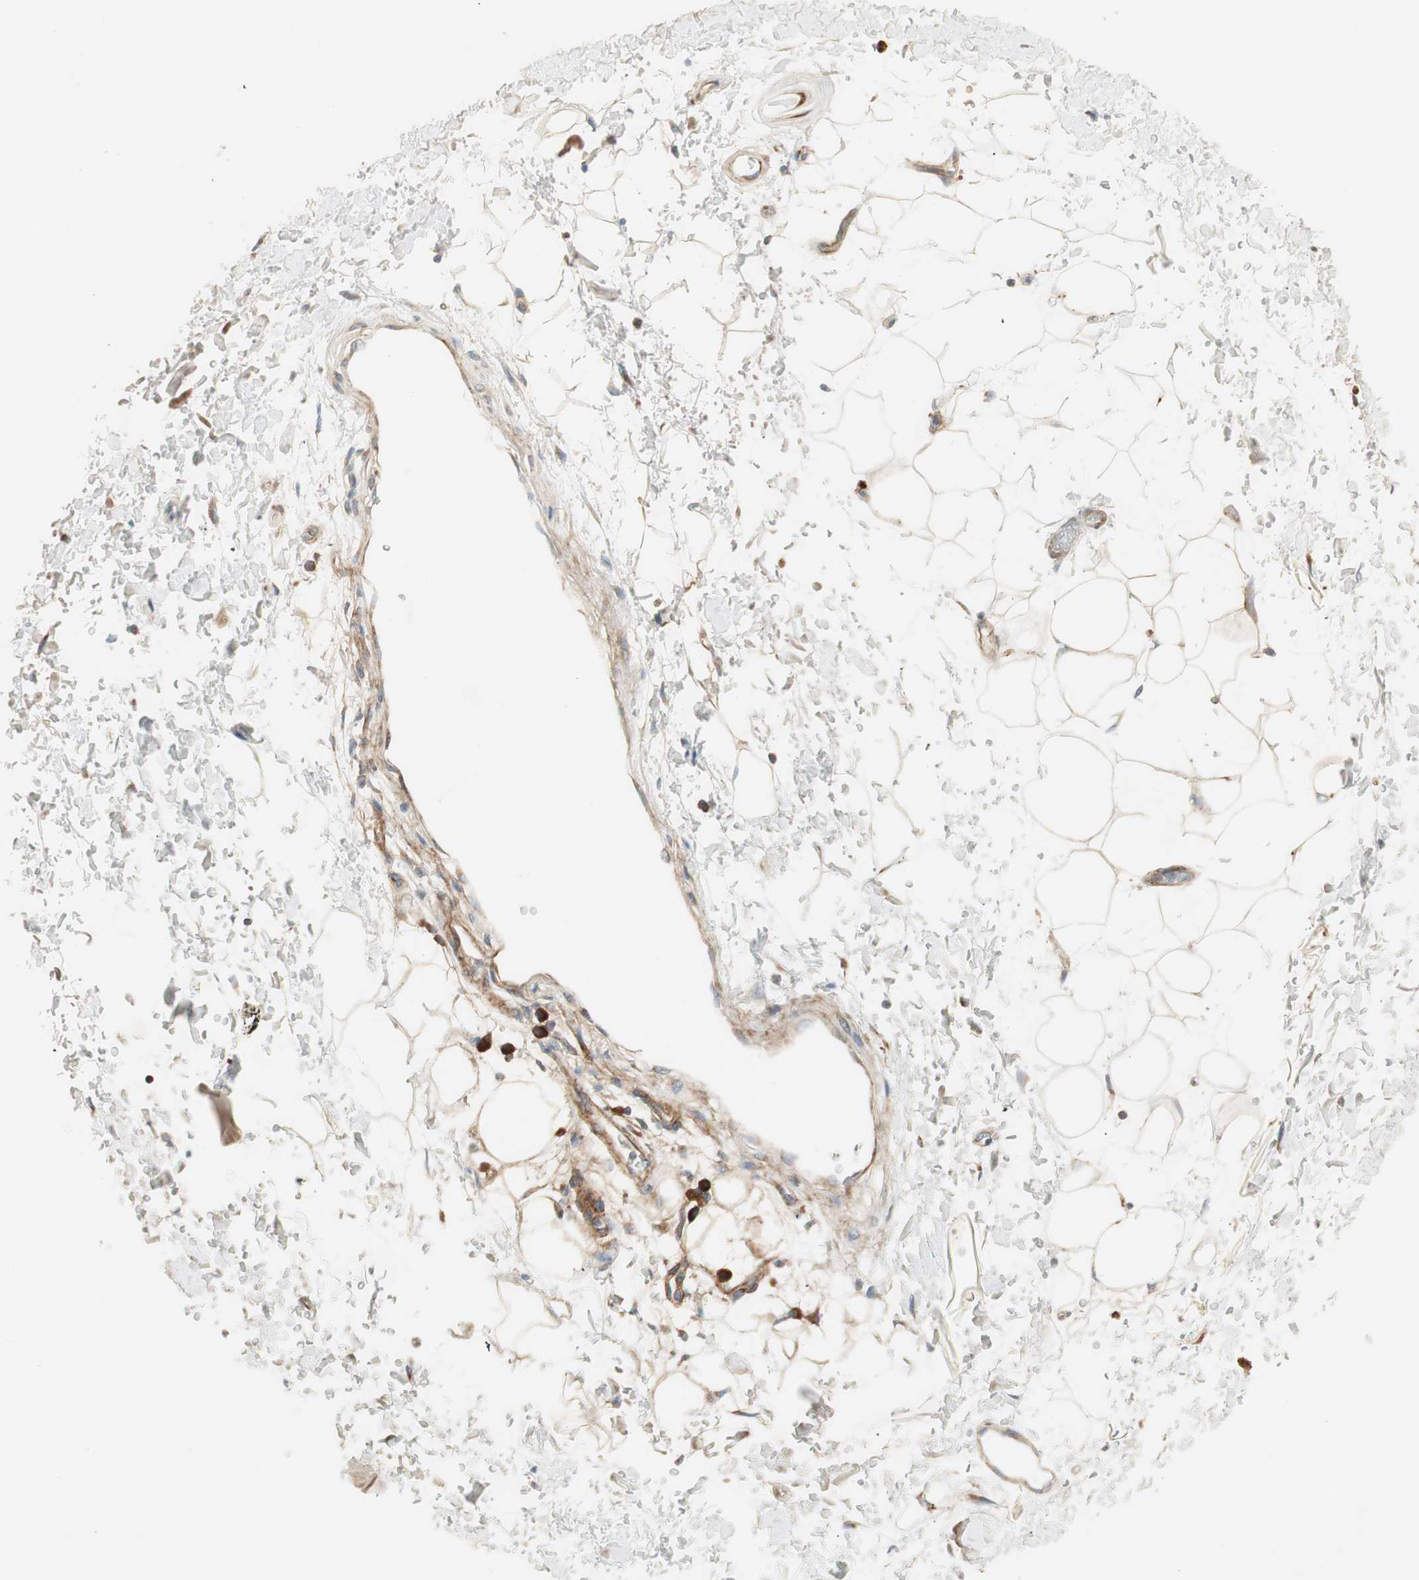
{"staining": {"intensity": "moderate", "quantity": "25%-75%", "location": "cytoplasmic/membranous"}, "tissue": "adipose tissue", "cell_type": "Adipocytes", "image_type": "normal", "snomed": [{"axis": "morphology", "description": "Normal tissue, NOS"}, {"axis": "topography", "description": "Soft tissue"}], "caption": "Protein positivity by IHC reveals moderate cytoplasmic/membranous staining in about 25%-75% of adipocytes in normal adipose tissue. The protein is stained brown, and the nuclei are stained in blue (DAB (3,3'-diaminobenzidine) IHC with brightfield microscopy, high magnification).", "gene": "RPL23", "patient": {"sex": "male", "age": 72}}